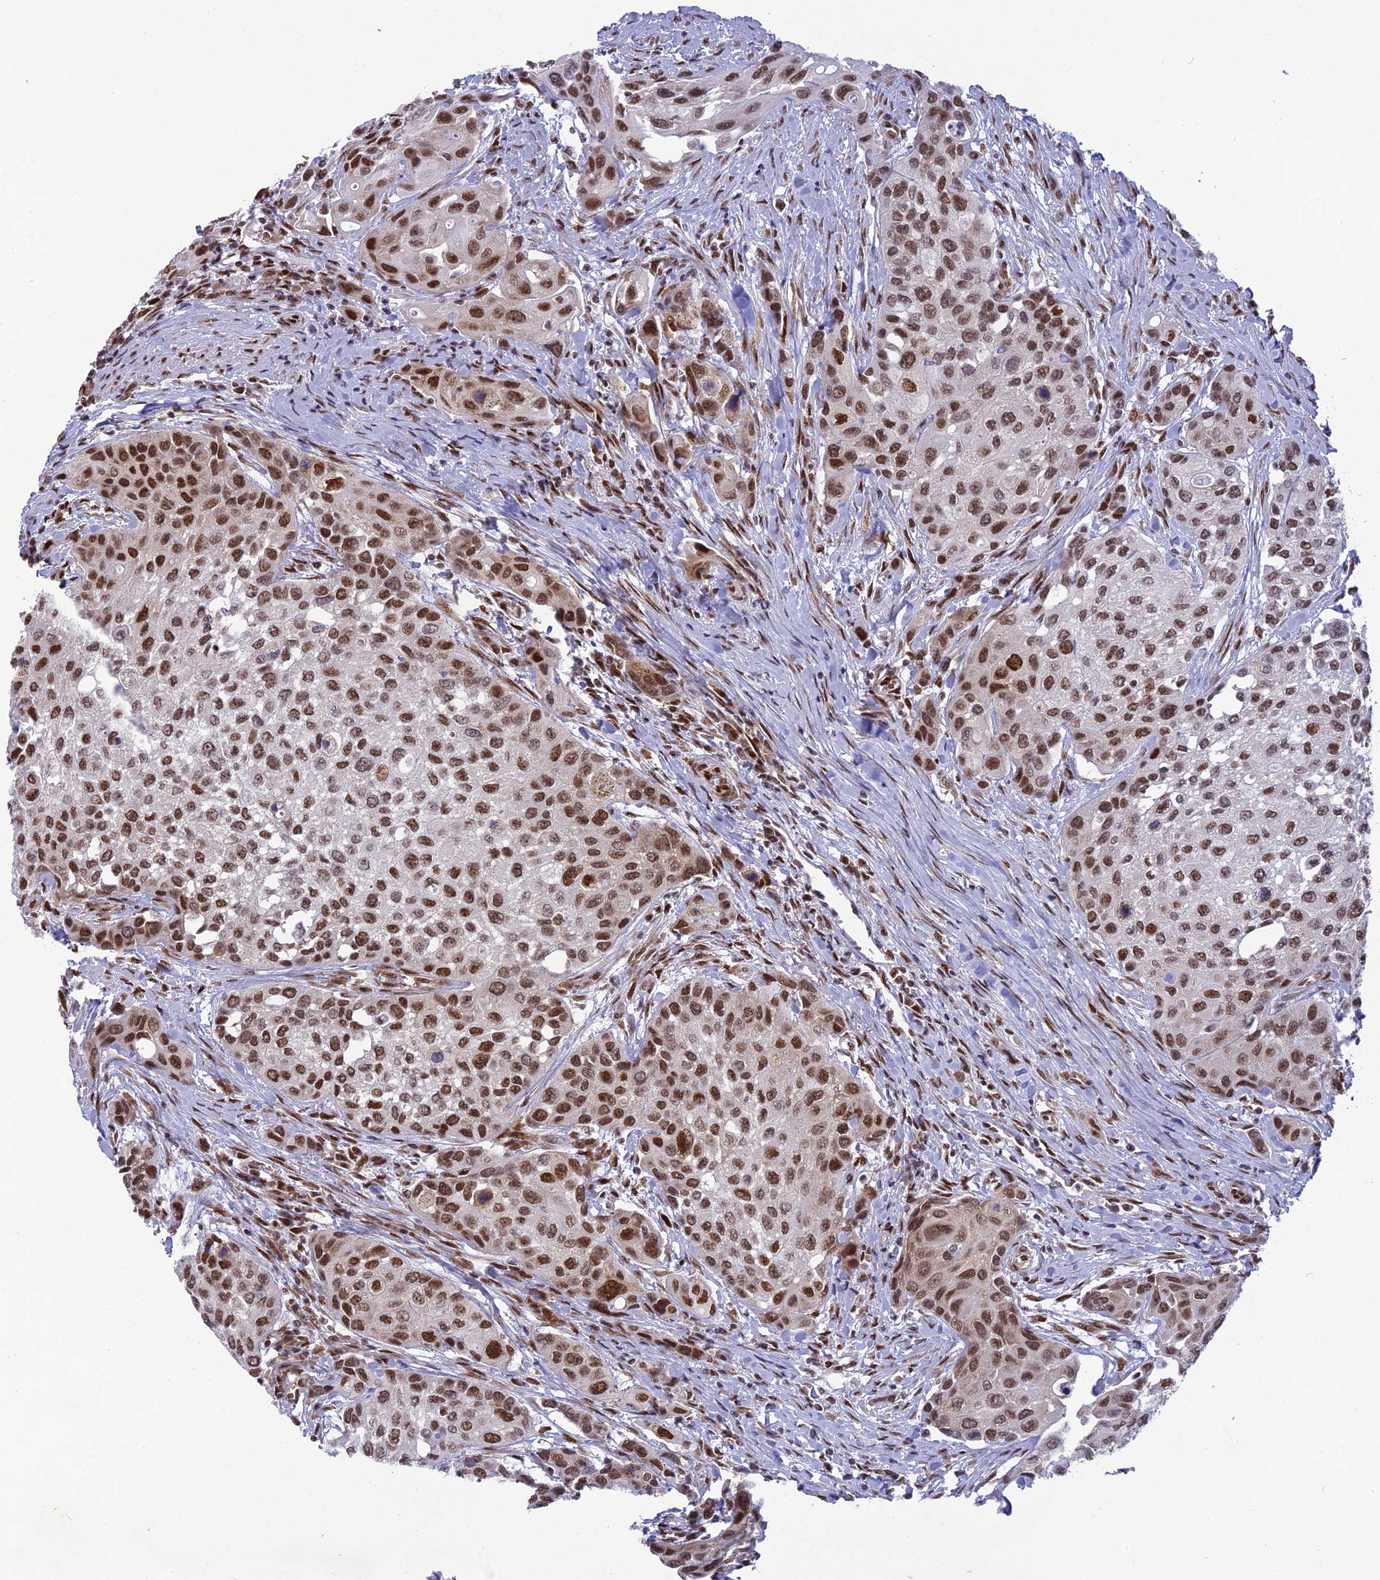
{"staining": {"intensity": "moderate", "quantity": ">75%", "location": "nuclear"}, "tissue": "urothelial cancer", "cell_type": "Tumor cells", "image_type": "cancer", "snomed": [{"axis": "morphology", "description": "Normal tissue, NOS"}, {"axis": "morphology", "description": "Urothelial carcinoma, High grade"}, {"axis": "topography", "description": "Vascular tissue"}, {"axis": "topography", "description": "Urinary bladder"}], "caption": "Protein analysis of urothelial cancer tissue shows moderate nuclear staining in approximately >75% of tumor cells.", "gene": "DDX1", "patient": {"sex": "female", "age": 56}}